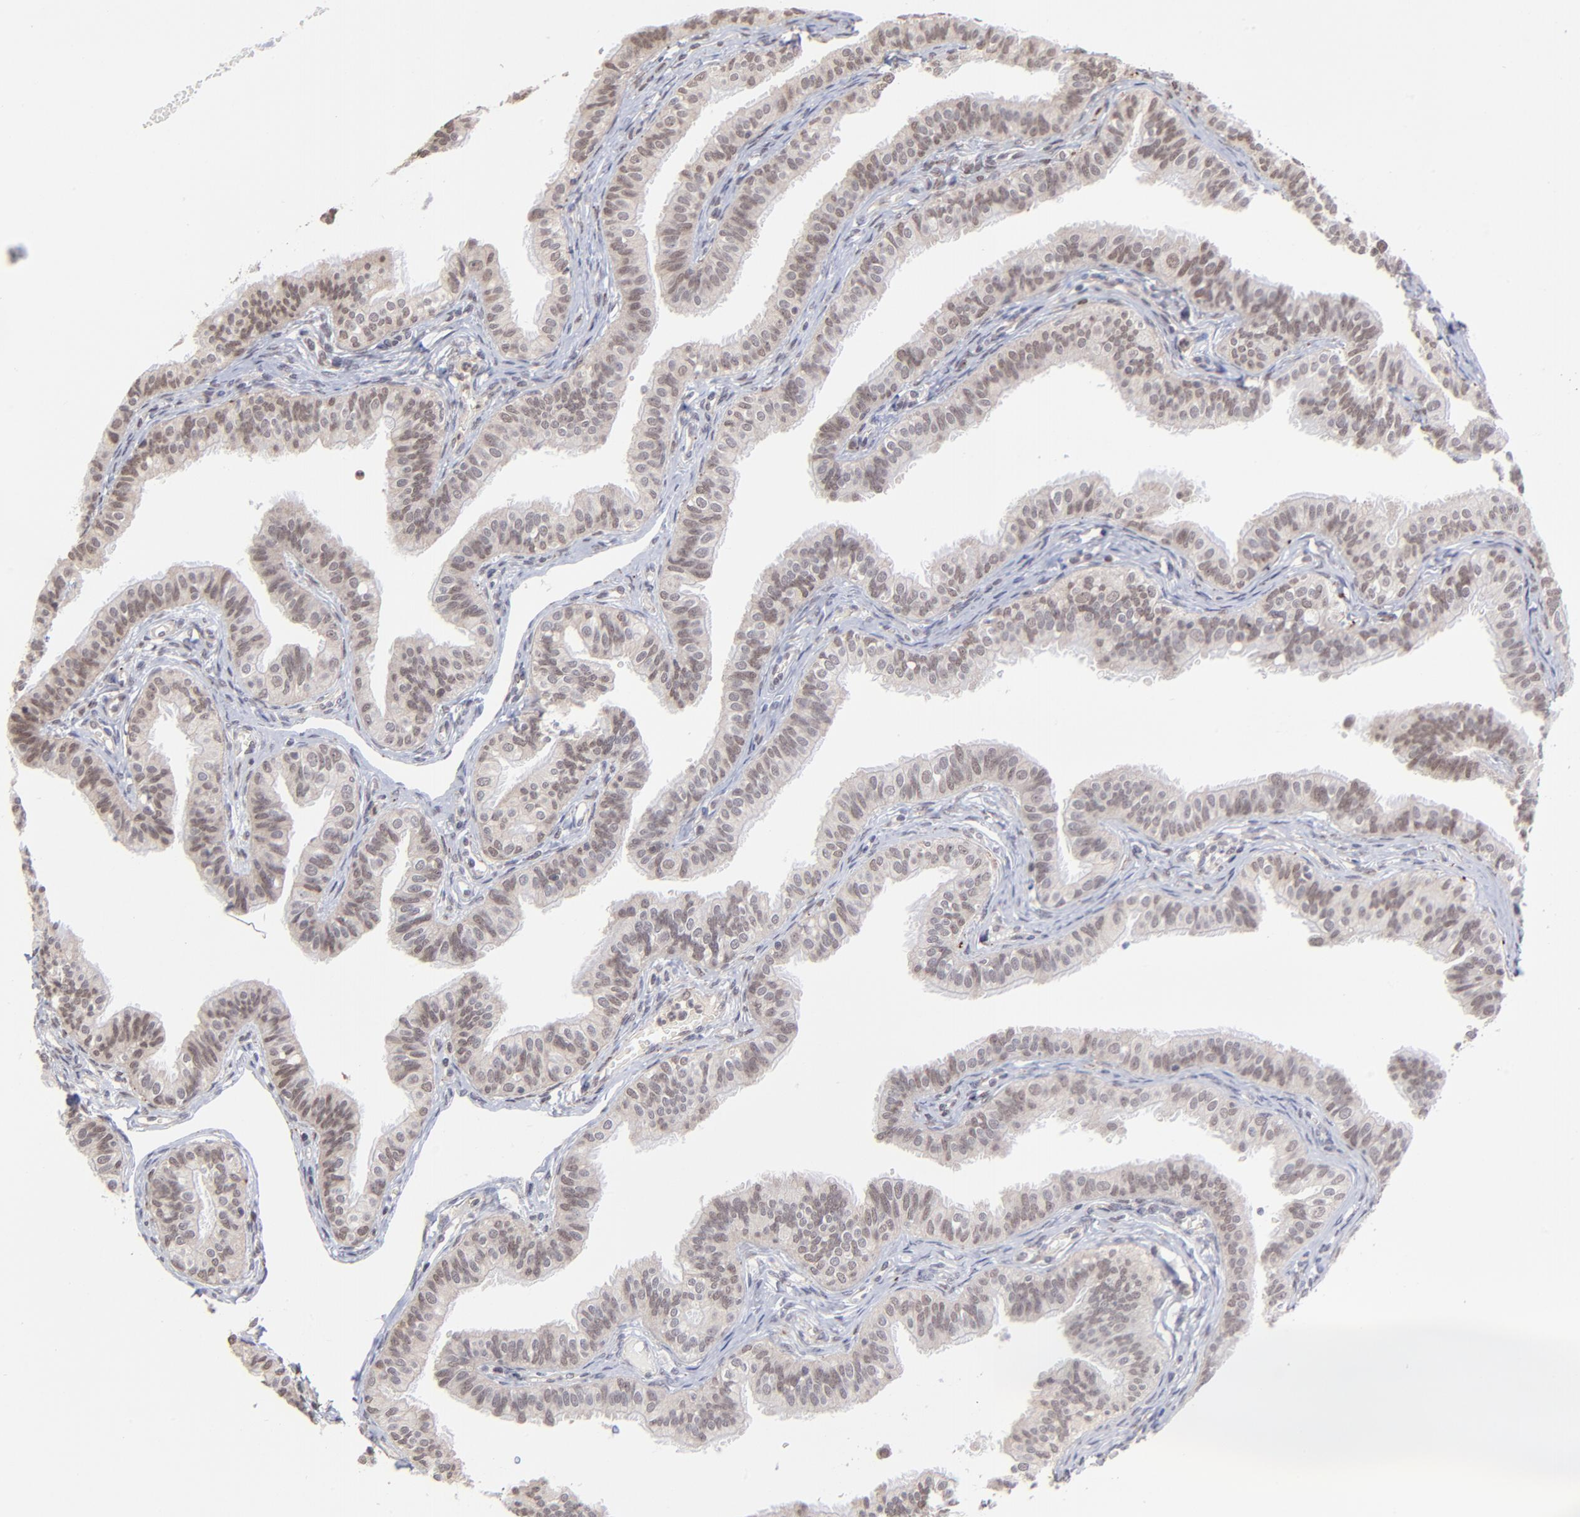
{"staining": {"intensity": "moderate", "quantity": "25%-75%", "location": "cytoplasmic/membranous,nuclear"}, "tissue": "fallopian tube", "cell_type": "Glandular cells", "image_type": "normal", "snomed": [{"axis": "morphology", "description": "Normal tissue, NOS"}, {"axis": "morphology", "description": "Dermoid, NOS"}, {"axis": "topography", "description": "Fallopian tube"}], "caption": "DAB immunohistochemical staining of normal human fallopian tube reveals moderate cytoplasmic/membranous,nuclear protein positivity in about 25%-75% of glandular cells. (Brightfield microscopy of DAB IHC at high magnification).", "gene": "ZNF419", "patient": {"sex": "female", "age": 33}}